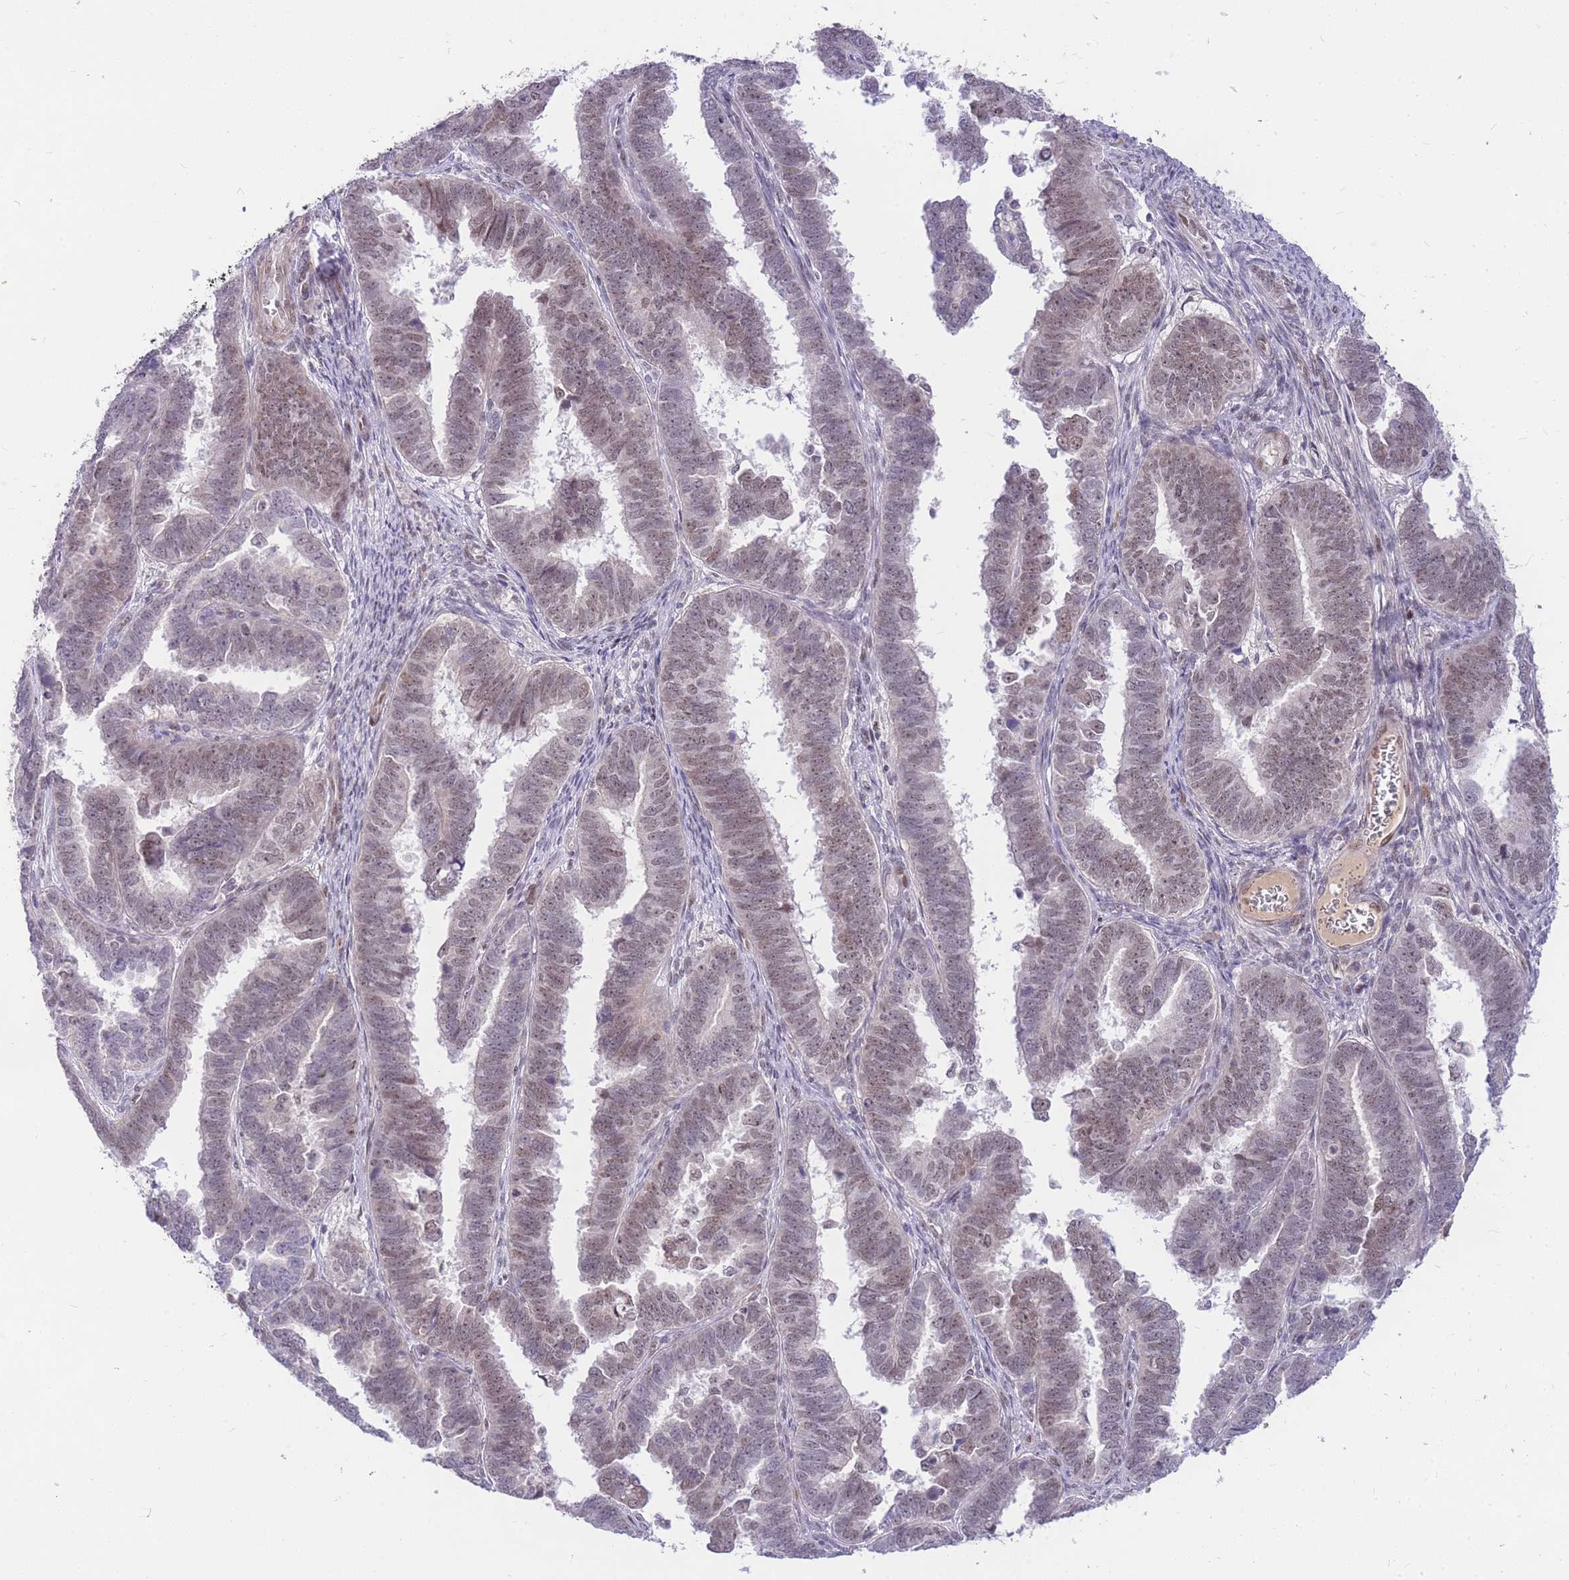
{"staining": {"intensity": "moderate", "quantity": ">75%", "location": "nuclear"}, "tissue": "endometrial cancer", "cell_type": "Tumor cells", "image_type": "cancer", "snomed": [{"axis": "morphology", "description": "Adenocarcinoma, NOS"}, {"axis": "topography", "description": "Endometrium"}], "caption": "A histopathology image of adenocarcinoma (endometrial) stained for a protein reveals moderate nuclear brown staining in tumor cells.", "gene": "TLE2", "patient": {"sex": "female", "age": 75}}